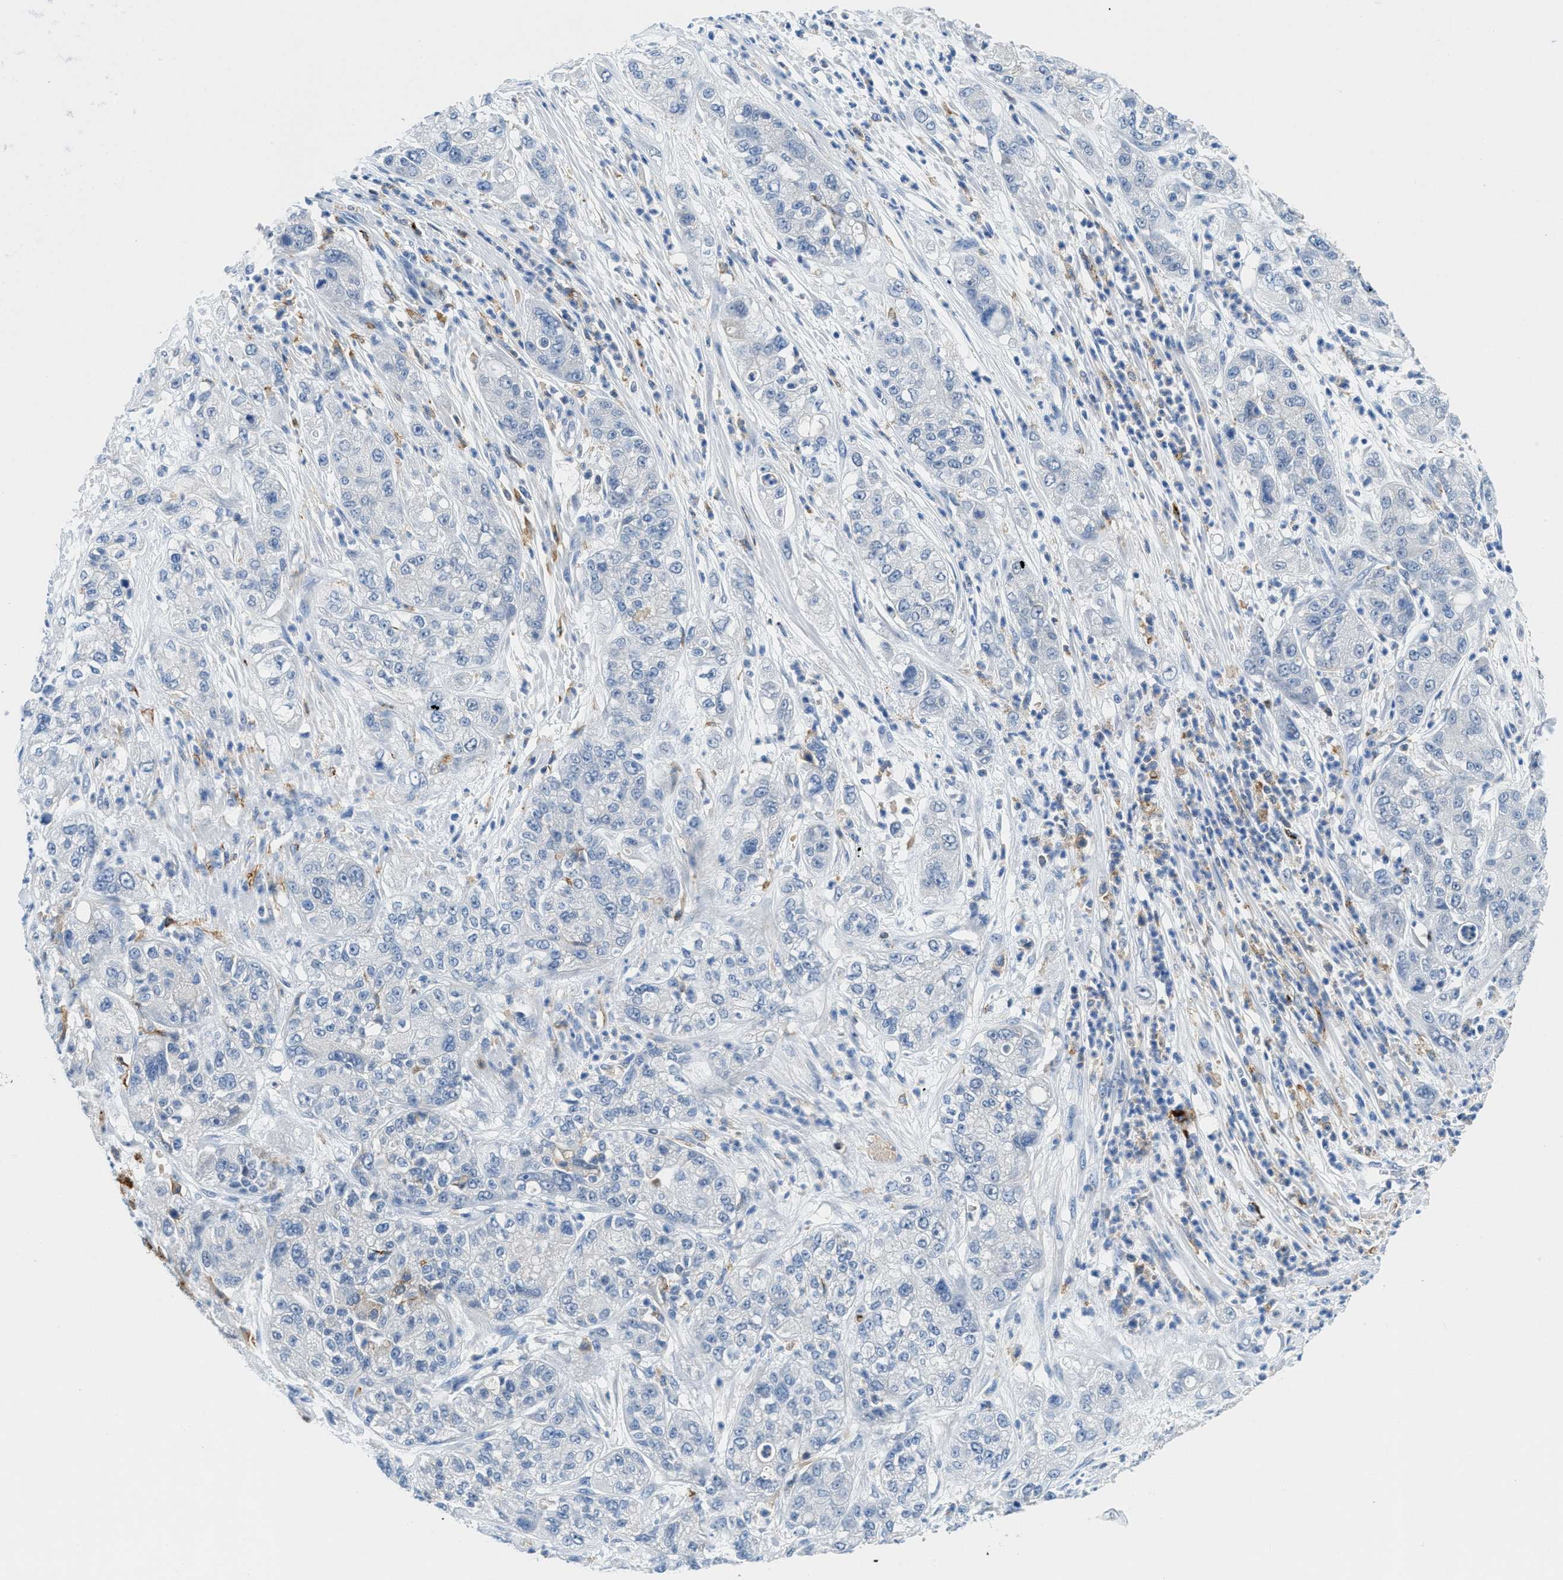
{"staining": {"intensity": "negative", "quantity": "none", "location": "none"}, "tissue": "pancreatic cancer", "cell_type": "Tumor cells", "image_type": "cancer", "snomed": [{"axis": "morphology", "description": "Adenocarcinoma, NOS"}, {"axis": "topography", "description": "Pancreas"}], "caption": "Histopathology image shows no significant protein staining in tumor cells of pancreatic cancer.", "gene": "CD226", "patient": {"sex": "female", "age": 78}}